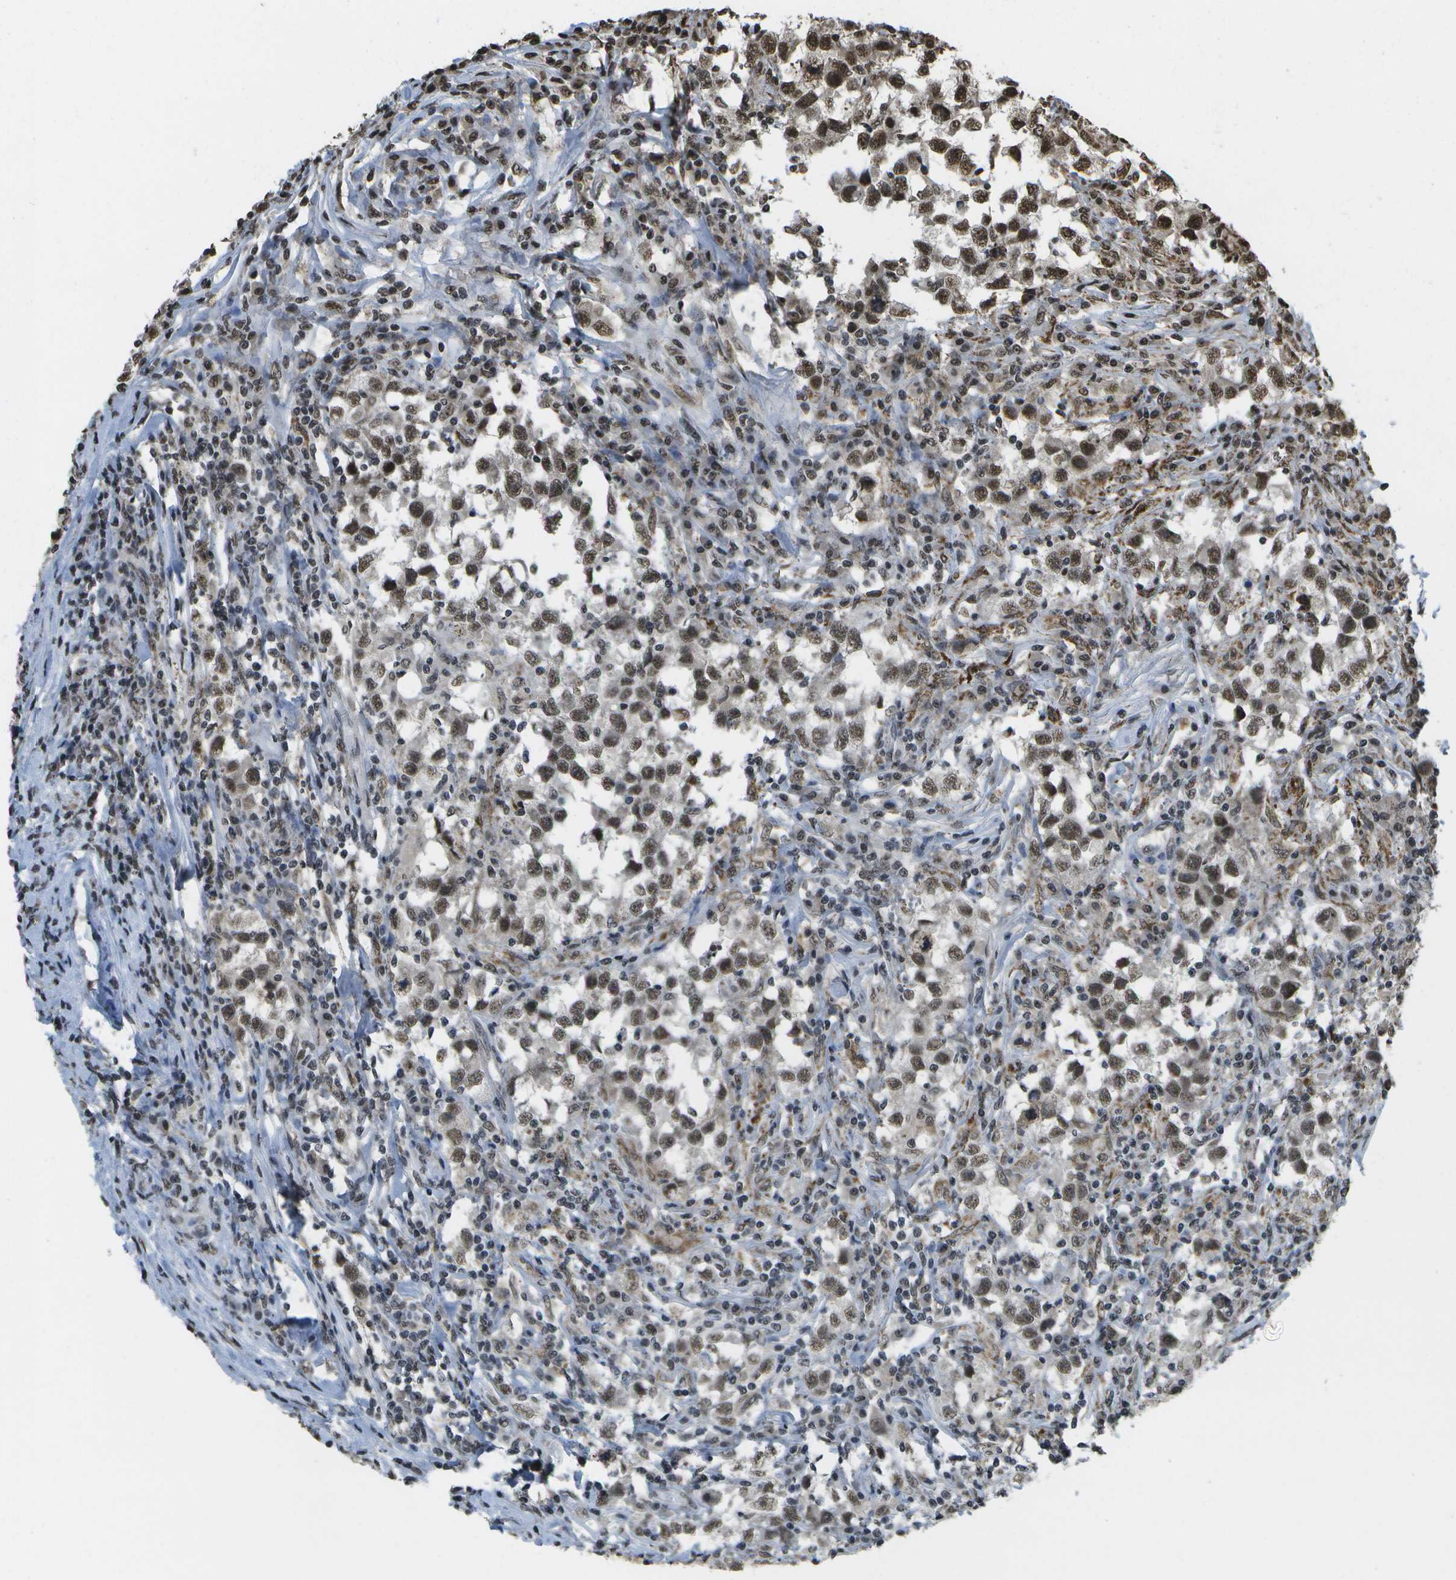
{"staining": {"intensity": "moderate", "quantity": ">75%", "location": "nuclear"}, "tissue": "testis cancer", "cell_type": "Tumor cells", "image_type": "cancer", "snomed": [{"axis": "morphology", "description": "Carcinoma, Embryonal, NOS"}, {"axis": "topography", "description": "Testis"}], "caption": "A photomicrograph of testis cancer stained for a protein exhibits moderate nuclear brown staining in tumor cells.", "gene": "SPEN", "patient": {"sex": "male", "age": 21}}